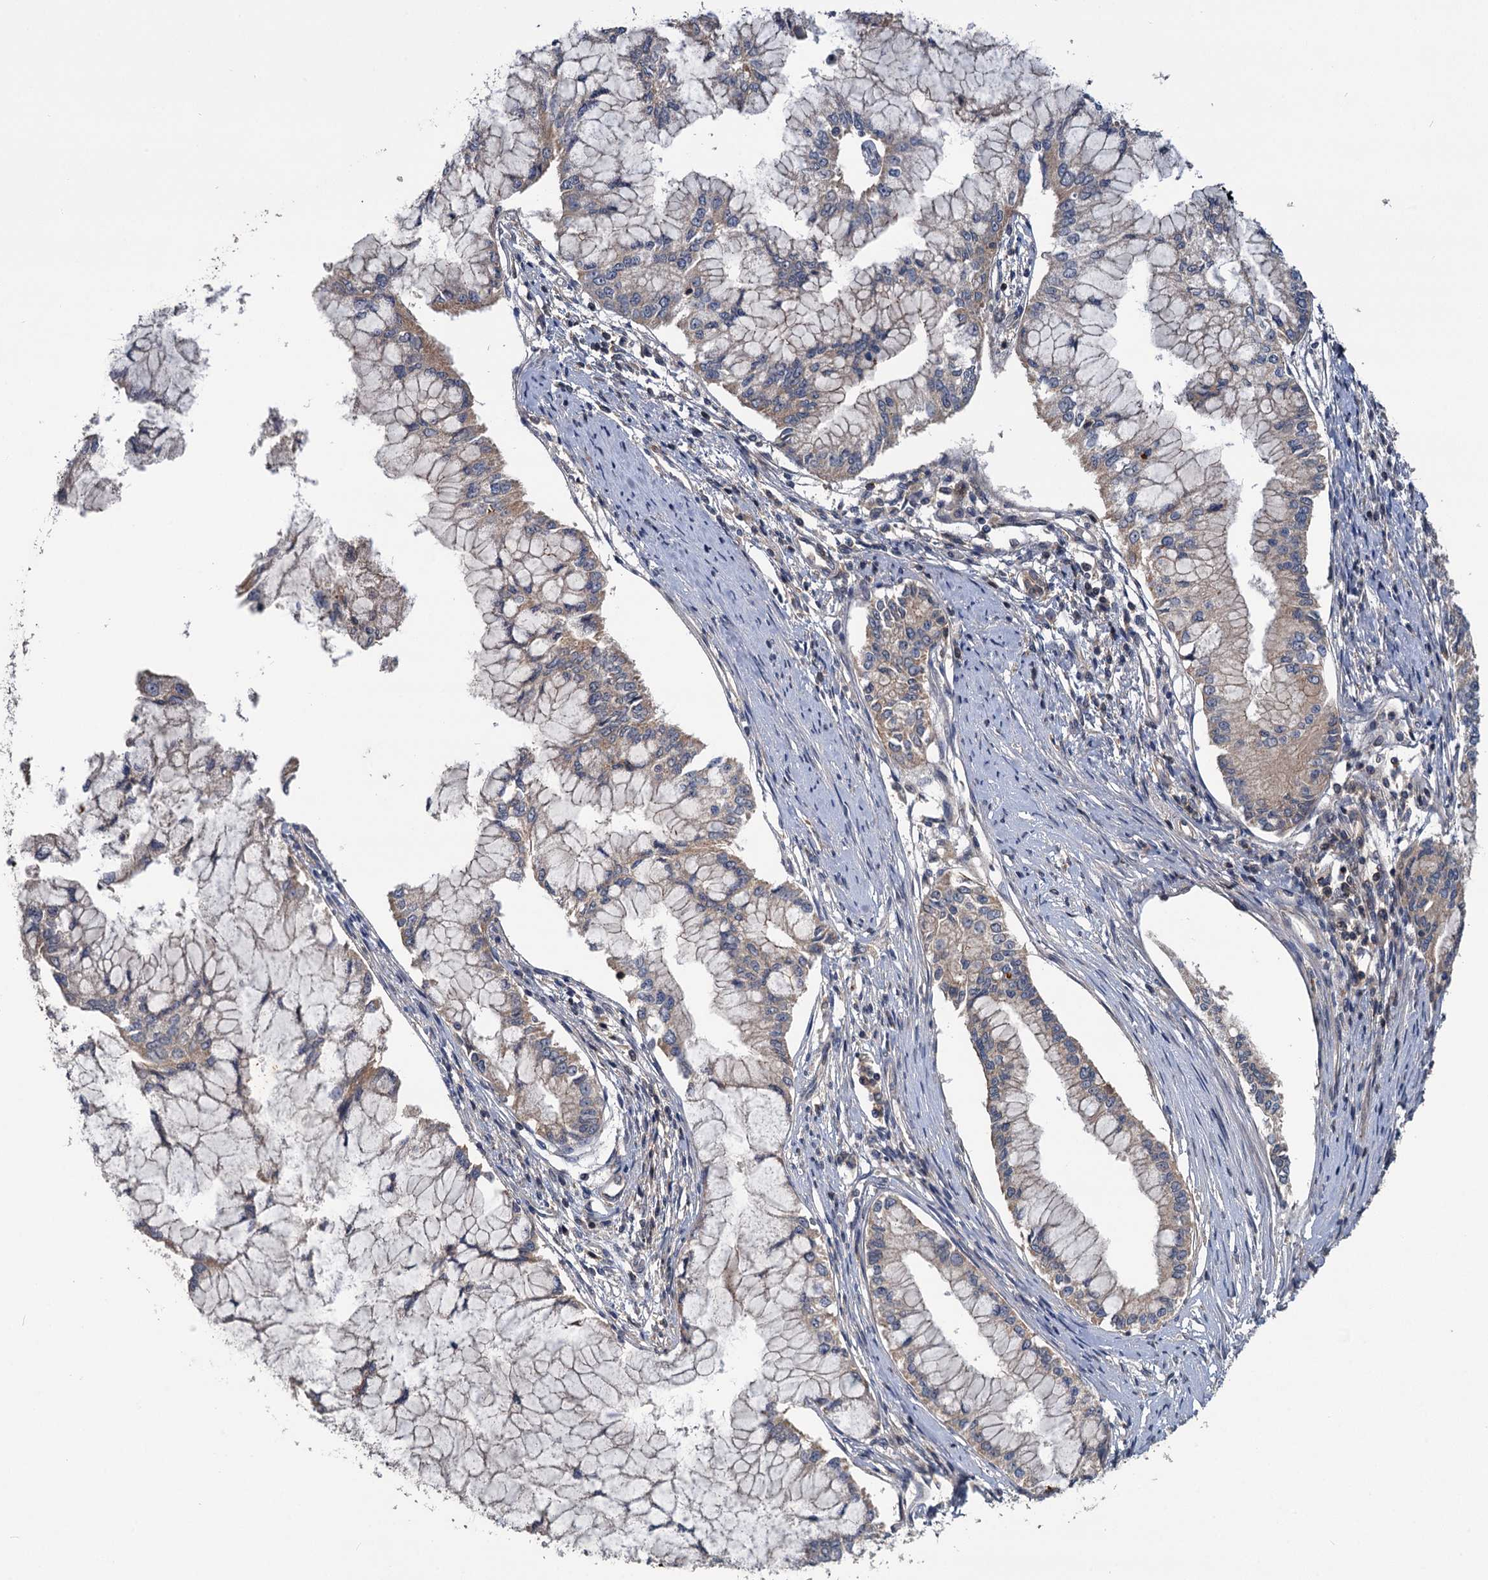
{"staining": {"intensity": "weak", "quantity": "25%-75%", "location": "cytoplasmic/membranous"}, "tissue": "pancreatic cancer", "cell_type": "Tumor cells", "image_type": "cancer", "snomed": [{"axis": "morphology", "description": "Adenocarcinoma, NOS"}, {"axis": "topography", "description": "Pancreas"}], "caption": "A high-resolution photomicrograph shows immunohistochemistry staining of pancreatic cancer, which shows weak cytoplasmic/membranous positivity in about 25%-75% of tumor cells.", "gene": "TMEM39A", "patient": {"sex": "male", "age": 46}}